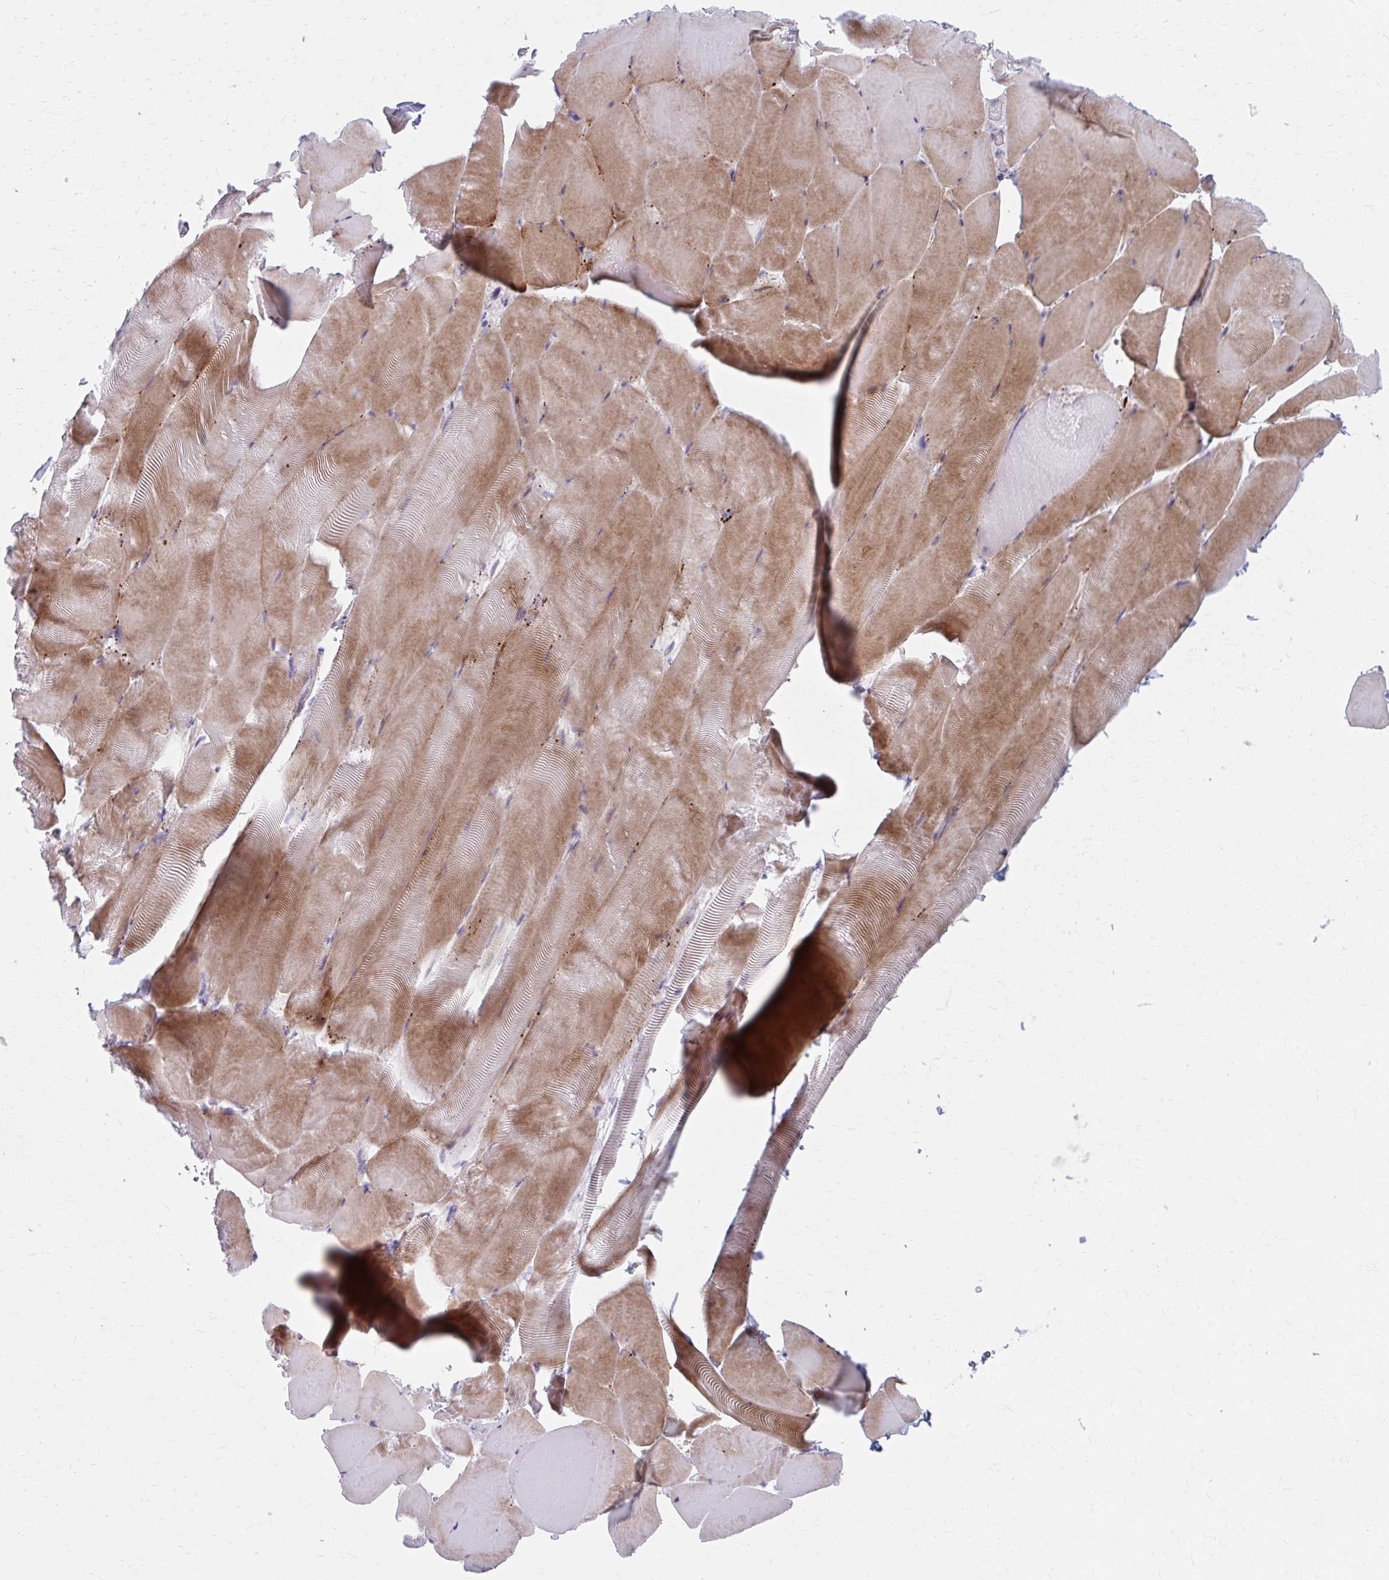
{"staining": {"intensity": "moderate", "quantity": ">75%", "location": "cytoplasmic/membranous"}, "tissue": "skeletal muscle", "cell_type": "Myocytes", "image_type": "normal", "snomed": [{"axis": "morphology", "description": "Normal tissue, NOS"}, {"axis": "topography", "description": "Skeletal muscle"}], "caption": "Immunohistochemistry (IHC) photomicrograph of normal skeletal muscle stained for a protein (brown), which exhibits medium levels of moderate cytoplasmic/membranous staining in approximately >75% of myocytes.", "gene": "OLFM2", "patient": {"sex": "female", "age": 64}}